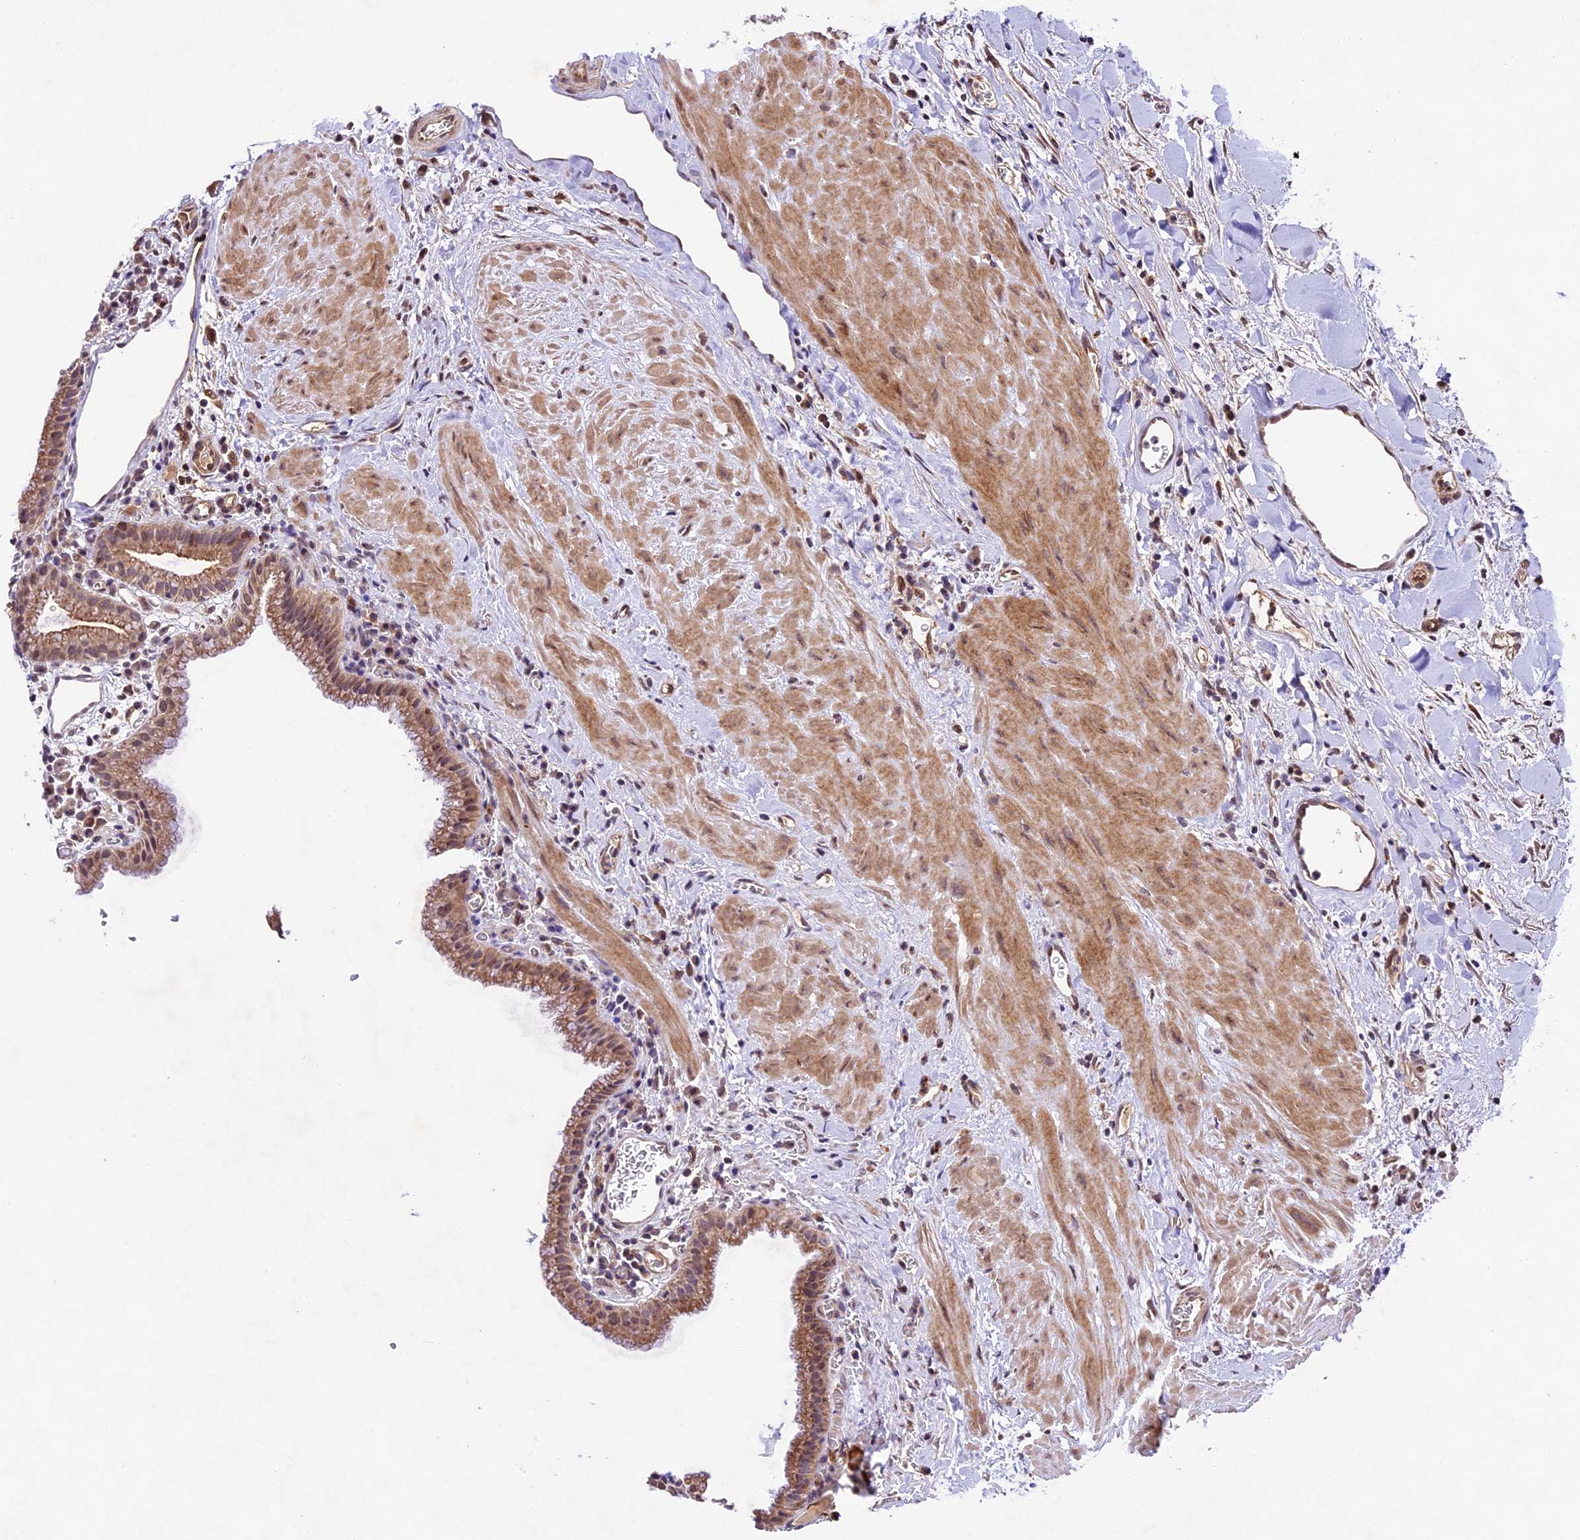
{"staining": {"intensity": "moderate", "quantity": ">75%", "location": "cytoplasmic/membranous"}, "tissue": "gallbladder", "cell_type": "Glandular cells", "image_type": "normal", "snomed": [{"axis": "morphology", "description": "Normal tissue, NOS"}, {"axis": "topography", "description": "Gallbladder"}], "caption": "Gallbladder stained with DAB IHC reveals medium levels of moderate cytoplasmic/membranous staining in approximately >75% of glandular cells. (Brightfield microscopy of DAB IHC at high magnification).", "gene": "CCSER1", "patient": {"sex": "male", "age": 78}}